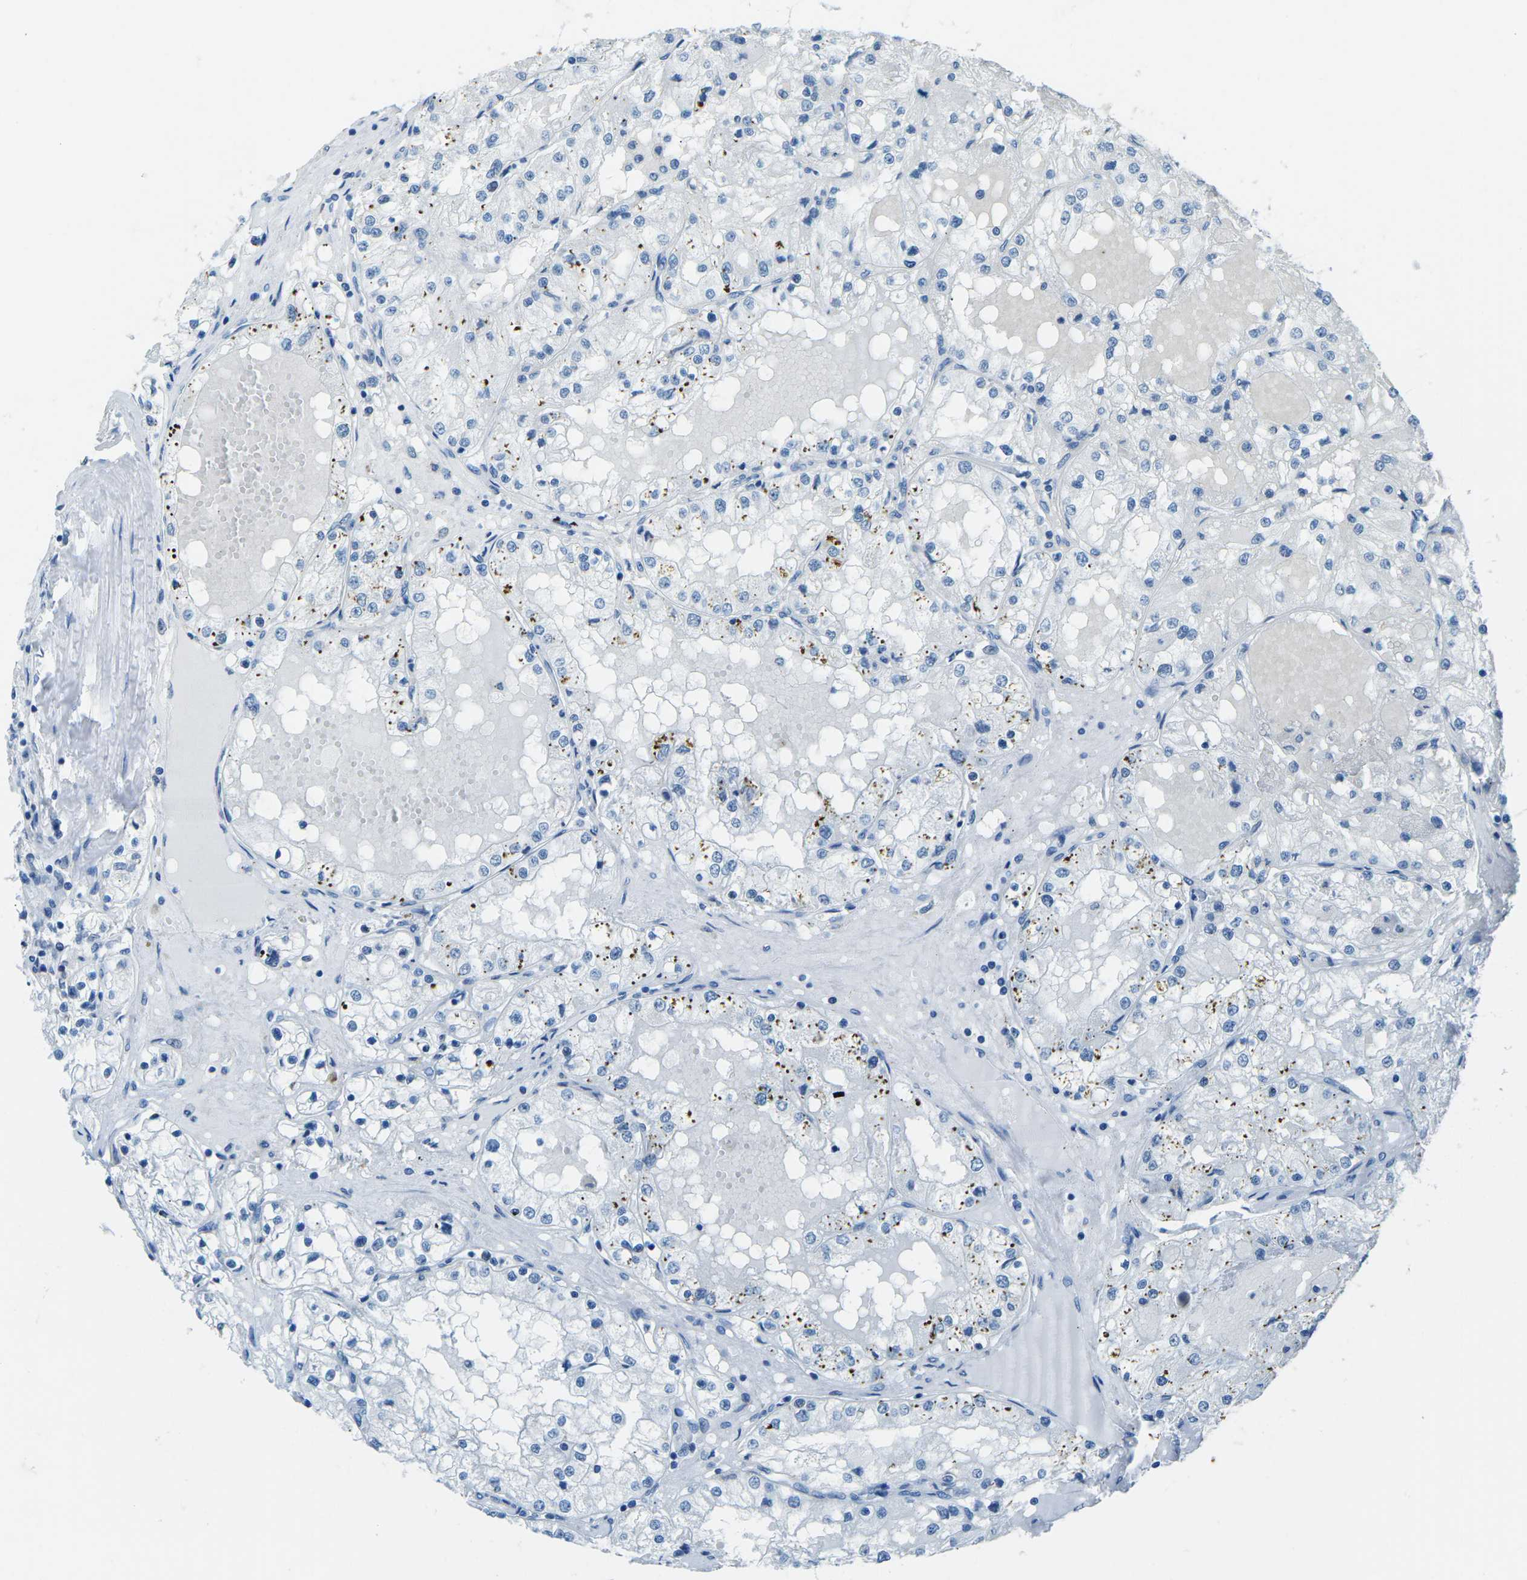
{"staining": {"intensity": "negative", "quantity": "none", "location": "none"}, "tissue": "renal cancer", "cell_type": "Tumor cells", "image_type": "cancer", "snomed": [{"axis": "morphology", "description": "Adenocarcinoma, NOS"}, {"axis": "topography", "description": "Kidney"}], "caption": "Renal cancer was stained to show a protein in brown. There is no significant expression in tumor cells. (DAB (3,3'-diaminobenzidine) IHC with hematoxylin counter stain).", "gene": "MYH8", "patient": {"sex": "male", "age": 68}}